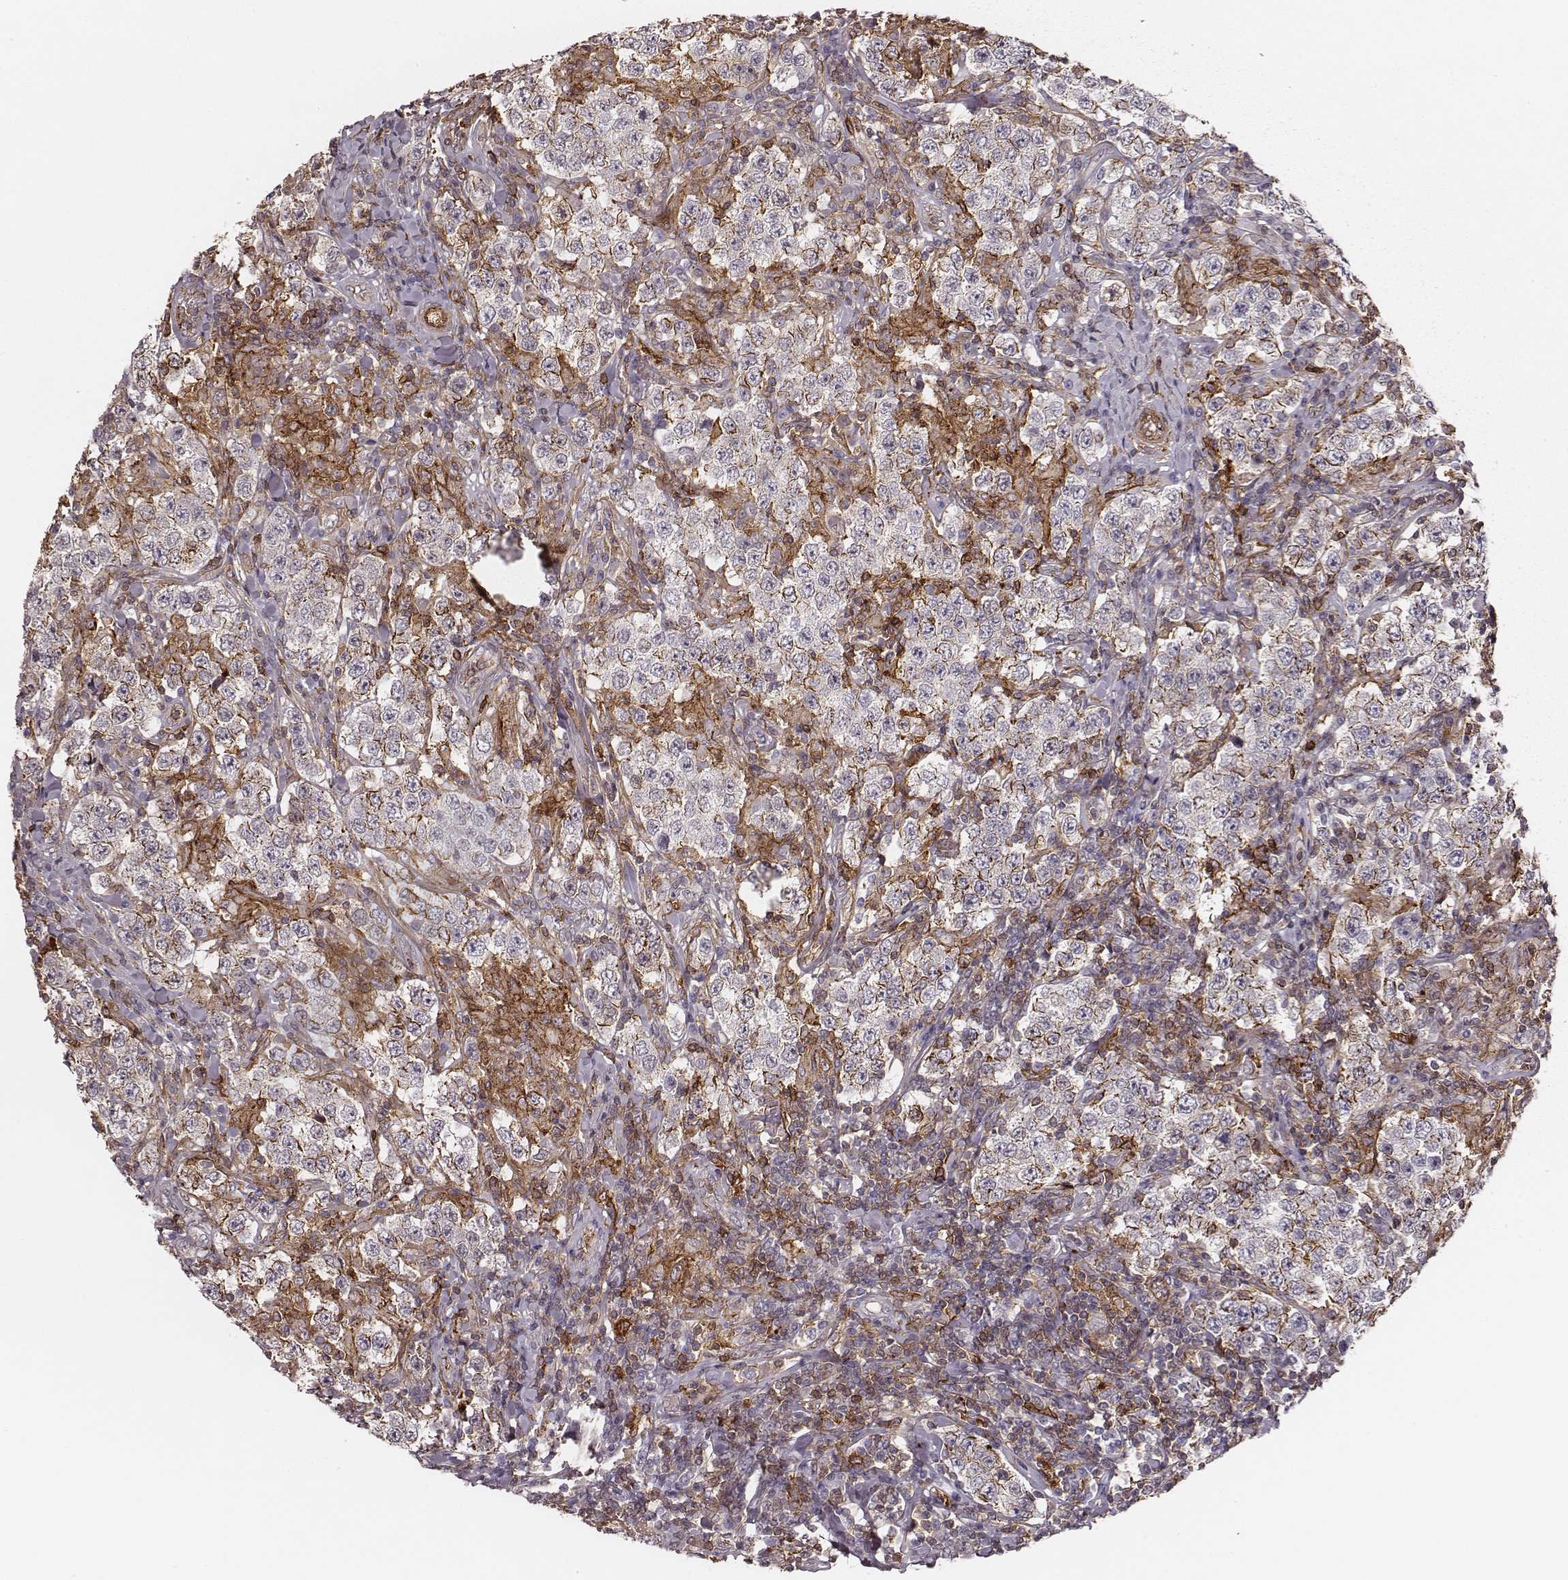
{"staining": {"intensity": "moderate", "quantity": "<25%", "location": "cytoplasmic/membranous"}, "tissue": "testis cancer", "cell_type": "Tumor cells", "image_type": "cancer", "snomed": [{"axis": "morphology", "description": "Seminoma, NOS"}, {"axis": "morphology", "description": "Carcinoma, Embryonal, NOS"}, {"axis": "topography", "description": "Testis"}], "caption": "Immunohistochemistry (IHC) staining of testis cancer (seminoma), which demonstrates low levels of moderate cytoplasmic/membranous staining in about <25% of tumor cells indicating moderate cytoplasmic/membranous protein positivity. The staining was performed using DAB (brown) for protein detection and nuclei were counterstained in hematoxylin (blue).", "gene": "ZYX", "patient": {"sex": "male", "age": 41}}